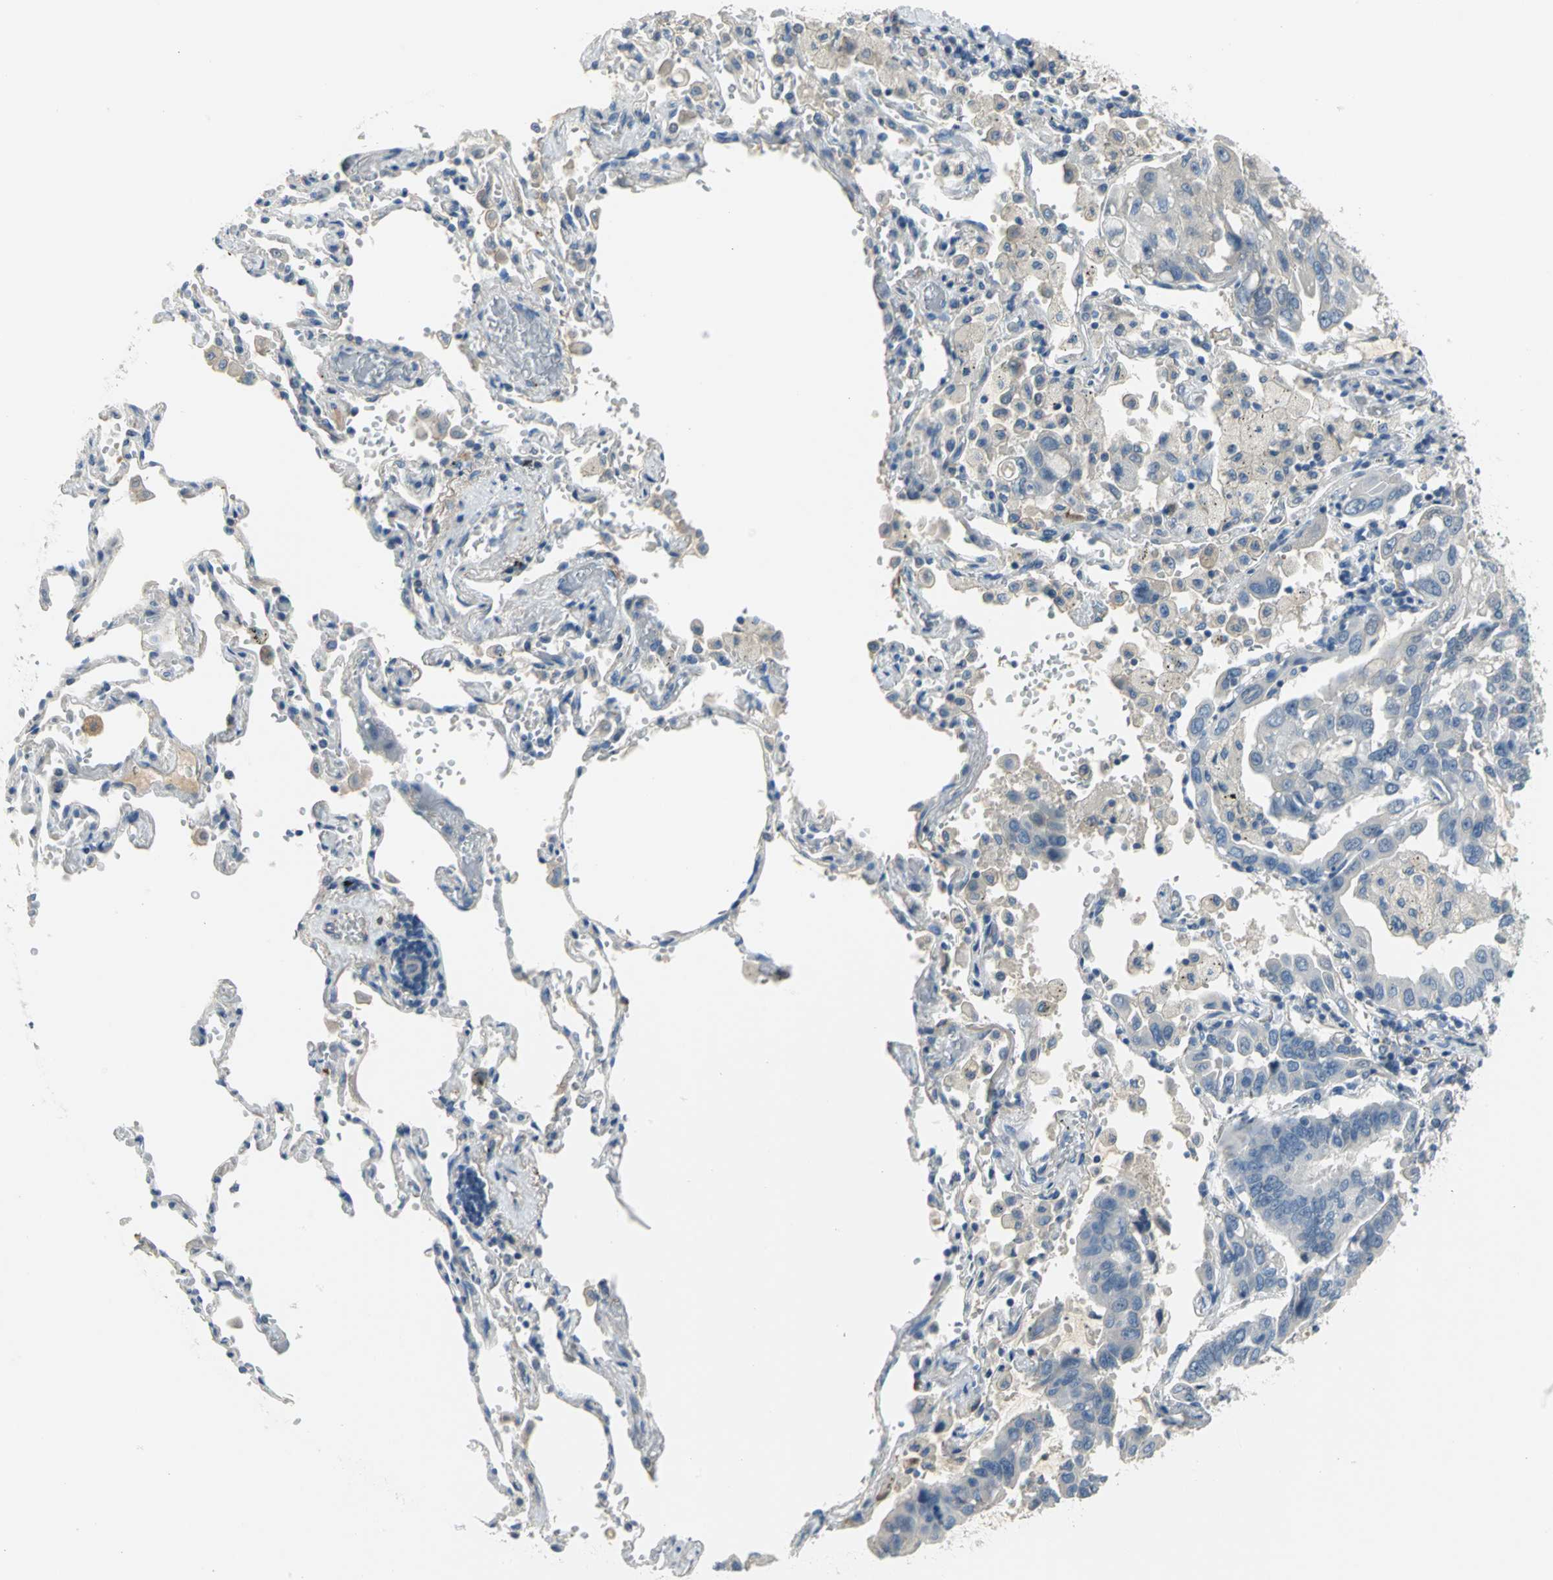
{"staining": {"intensity": "negative", "quantity": "none", "location": "none"}, "tissue": "lung cancer", "cell_type": "Tumor cells", "image_type": "cancer", "snomed": [{"axis": "morphology", "description": "Adenocarcinoma, NOS"}, {"axis": "topography", "description": "Lung"}], "caption": "IHC image of neoplastic tissue: human adenocarcinoma (lung) stained with DAB reveals no significant protein staining in tumor cells.", "gene": "ZIC1", "patient": {"sex": "male", "age": 64}}